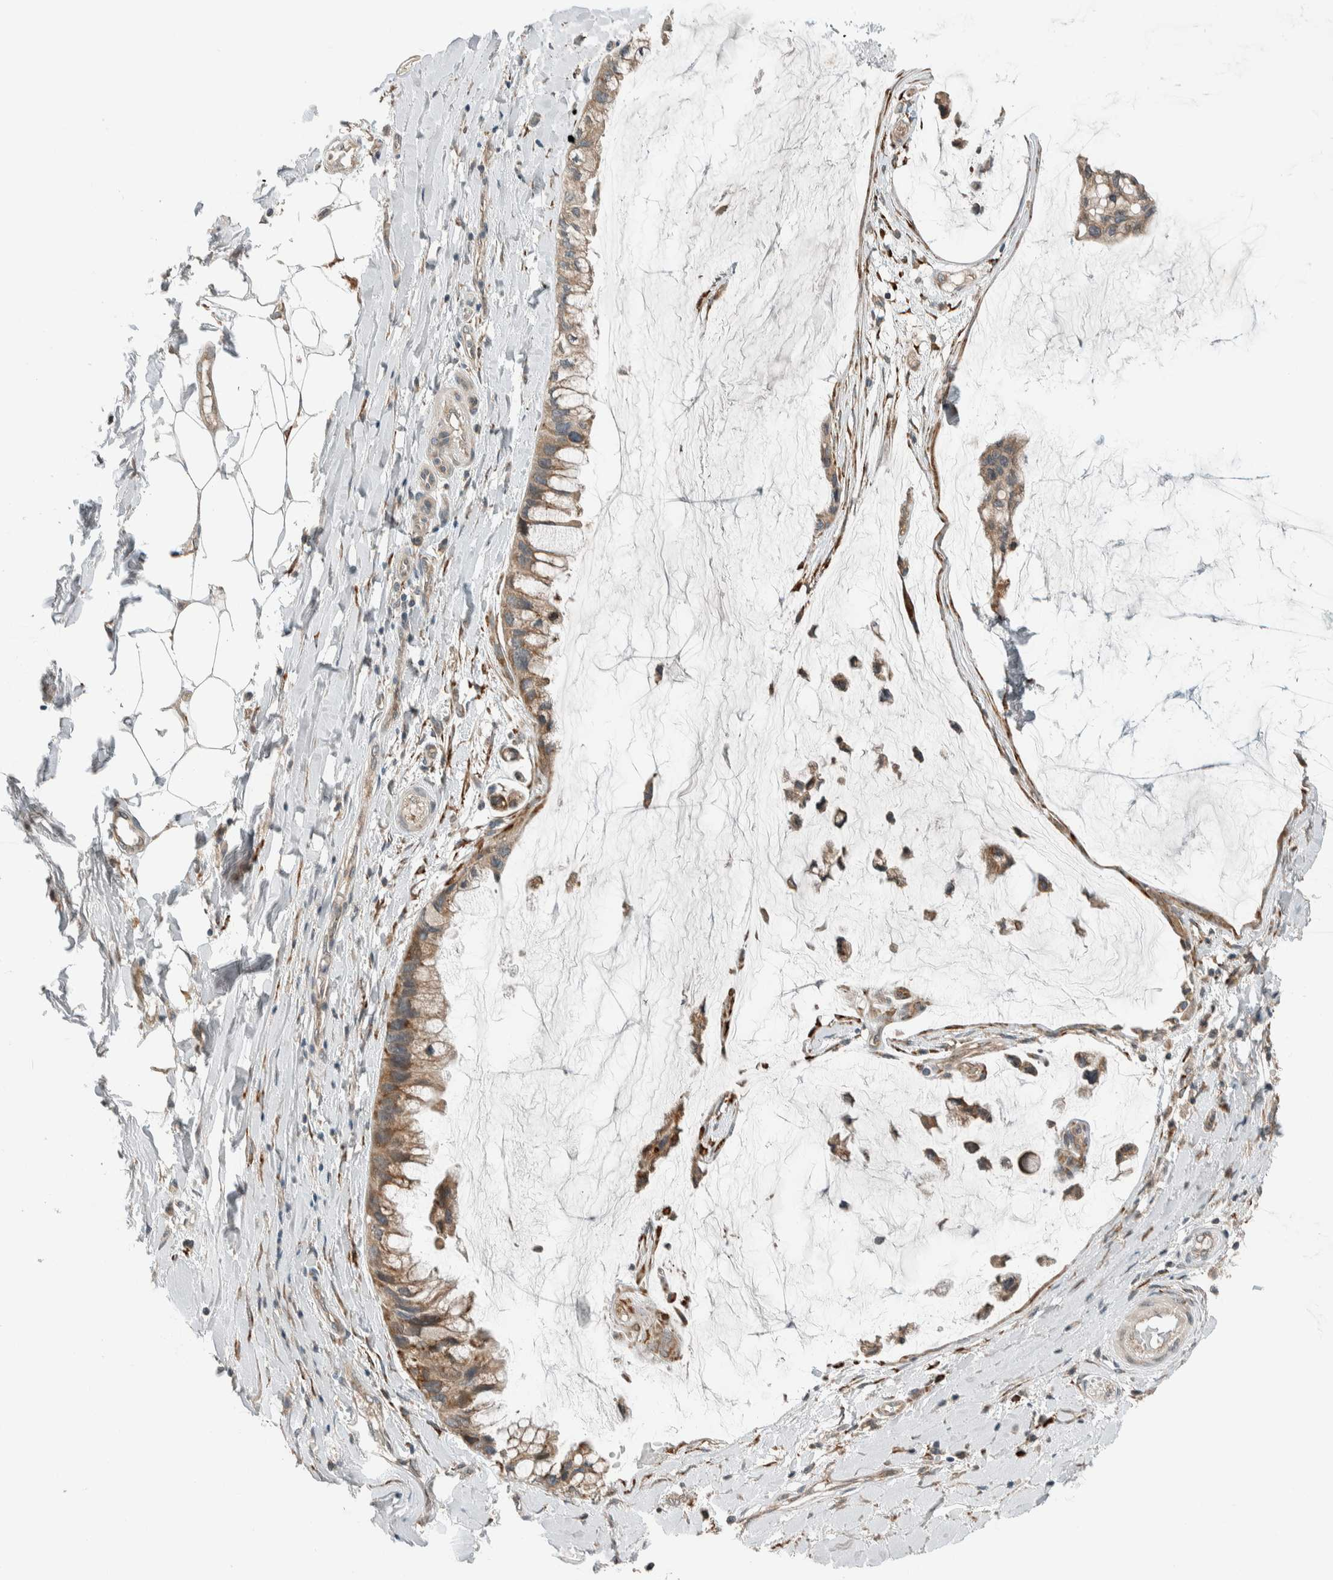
{"staining": {"intensity": "moderate", "quantity": ">75%", "location": "cytoplasmic/membranous"}, "tissue": "ovarian cancer", "cell_type": "Tumor cells", "image_type": "cancer", "snomed": [{"axis": "morphology", "description": "Cystadenocarcinoma, mucinous, NOS"}, {"axis": "topography", "description": "Ovary"}], "caption": "IHC (DAB (3,3'-diaminobenzidine)) staining of ovarian cancer shows moderate cytoplasmic/membranous protein expression in about >75% of tumor cells. The staining was performed using DAB to visualize the protein expression in brown, while the nuclei were stained in blue with hematoxylin (Magnification: 20x).", "gene": "CTBP2", "patient": {"sex": "female", "age": 39}}